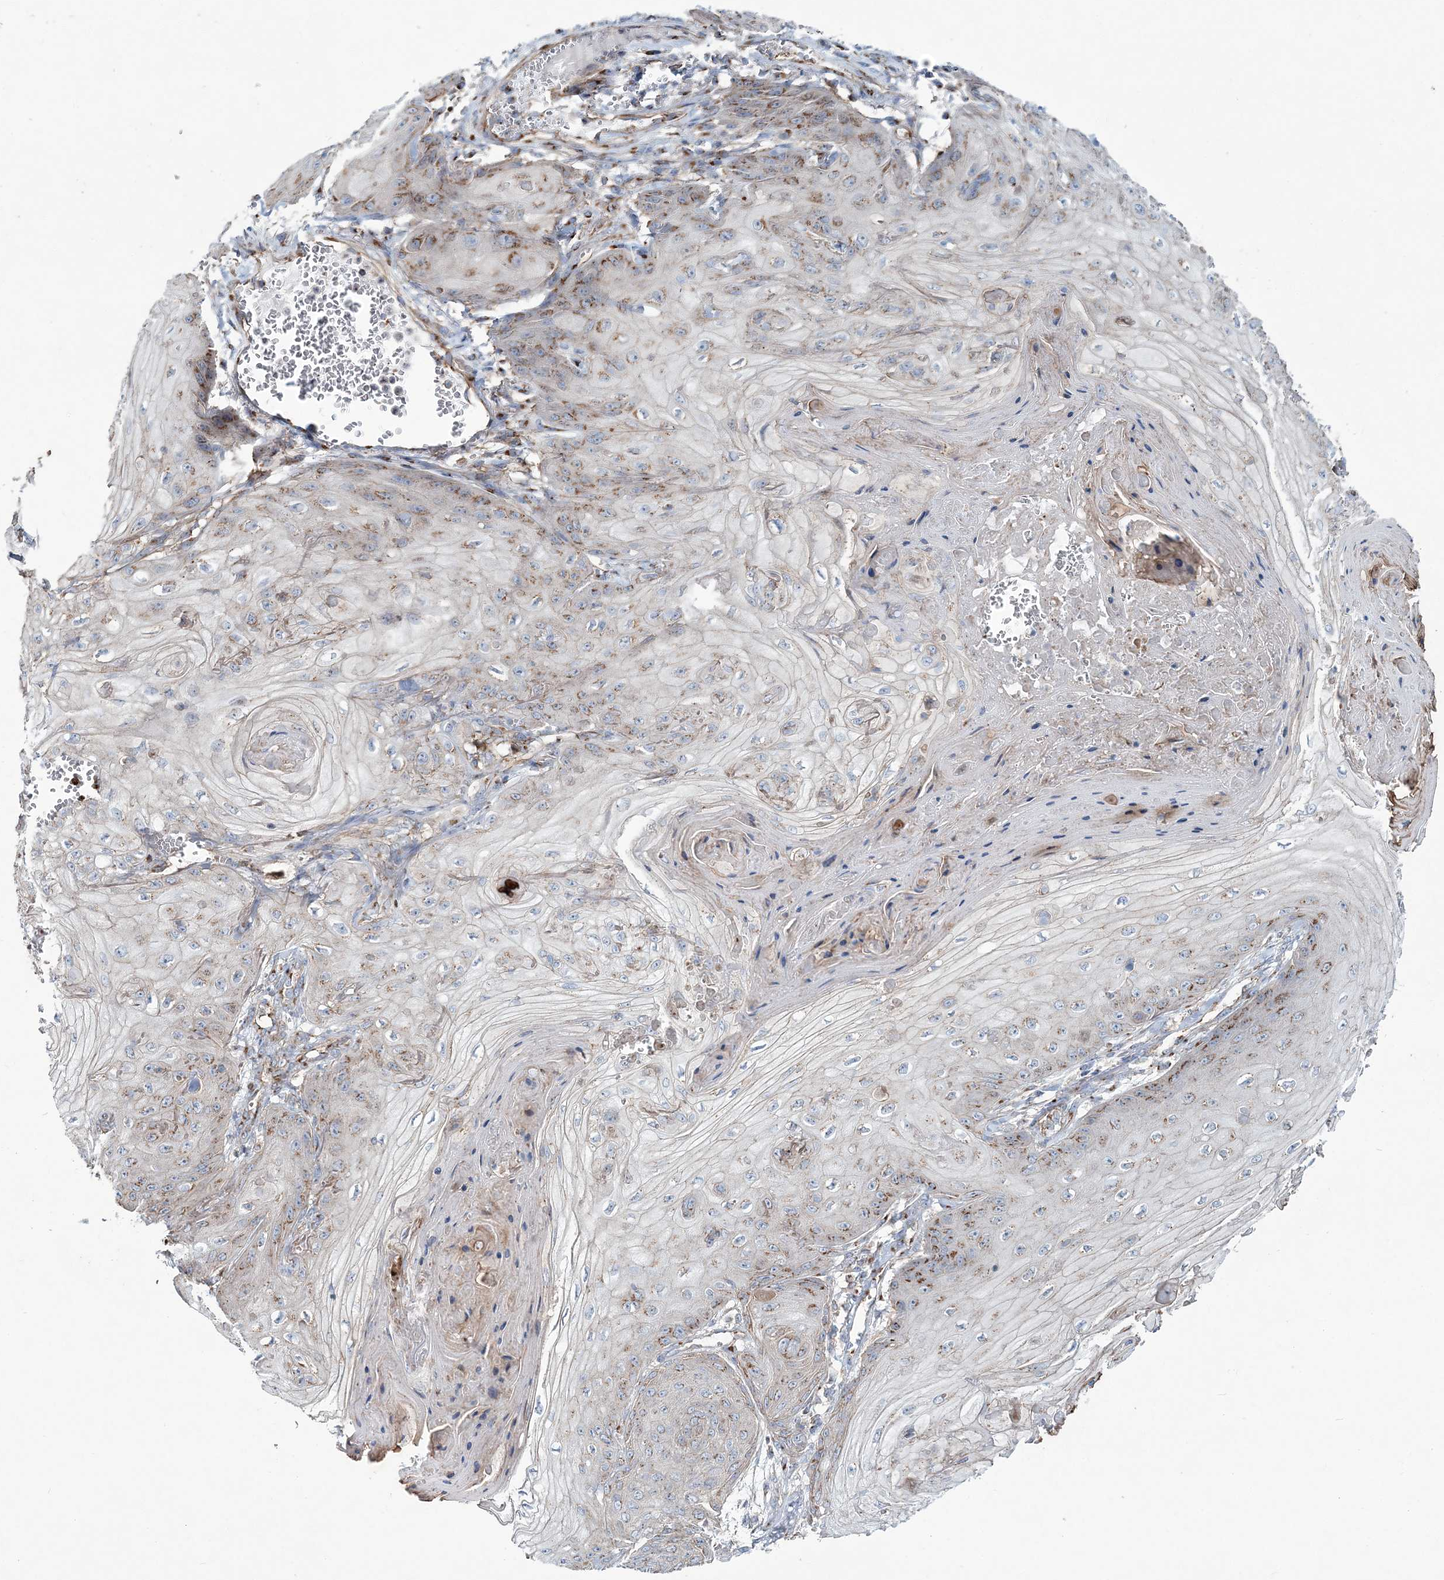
{"staining": {"intensity": "moderate", "quantity": ">75%", "location": "cytoplasmic/membranous"}, "tissue": "skin cancer", "cell_type": "Tumor cells", "image_type": "cancer", "snomed": [{"axis": "morphology", "description": "Squamous cell carcinoma, NOS"}, {"axis": "topography", "description": "Skin"}], "caption": "Immunohistochemistry (IHC) image of human skin squamous cell carcinoma stained for a protein (brown), which displays medium levels of moderate cytoplasmic/membranous expression in about >75% of tumor cells.", "gene": "MAN1A2", "patient": {"sex": "male", "age": 74}}